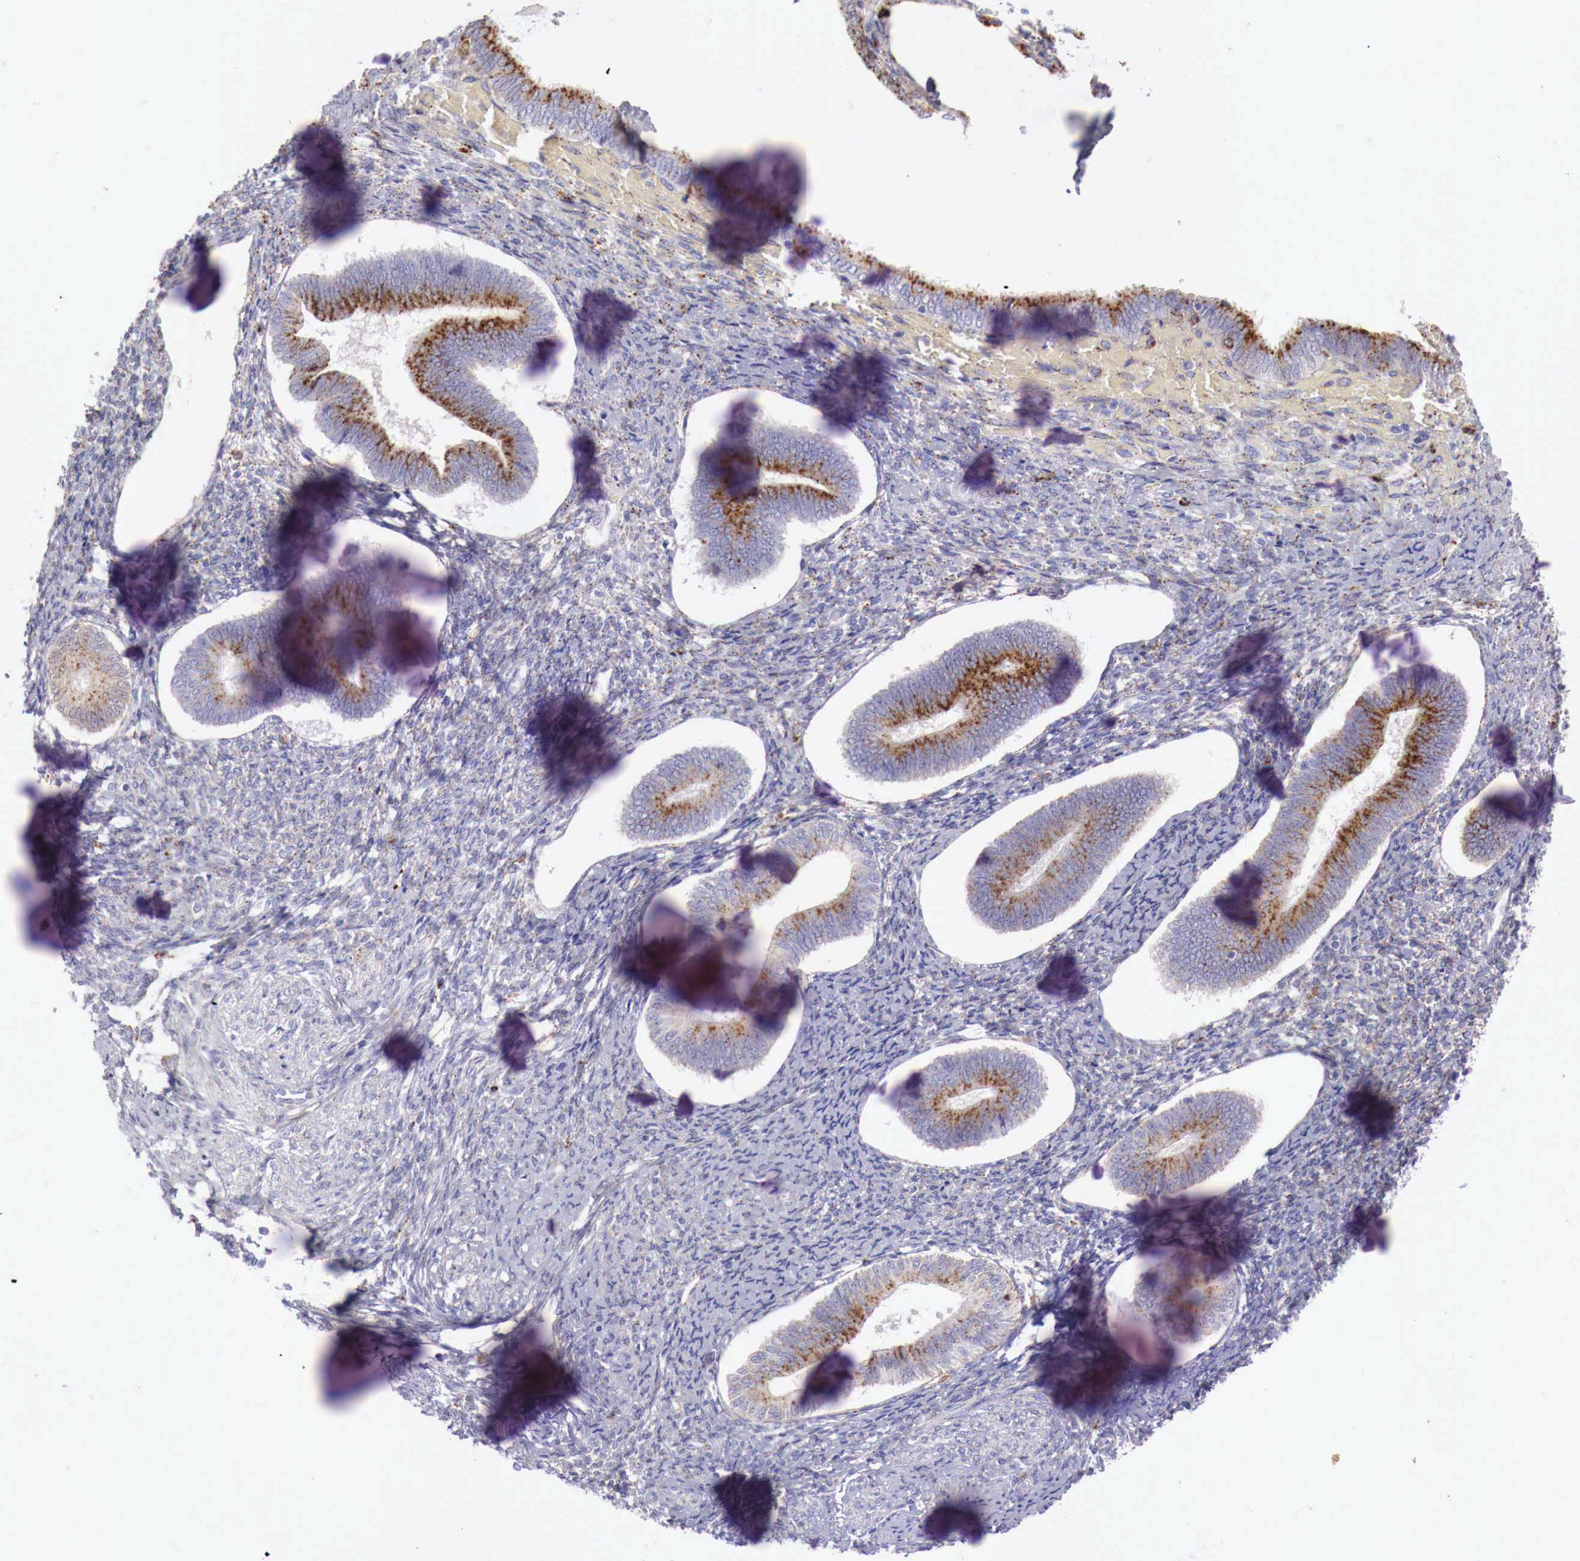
{"staining": {"intensity": "negative", "quantity": "none", "location": "none"}, "tissue": "endometrium", "cell_type": "Cells in endometrial stroma", "image_type": "normal", "snomed": [{"axis": "morphology", "description": "Normal tissue, NOS"}, {"axis": "topography", "description": "Endometrium"}], "caption": "DAB (3,3'-diaminobenzidine) immunohistochemical staining of benign endometrium displays no significant staining in cells in endometrial stroma. Brightfield microscopy of immunohistochemistry stained with DAB (brown) and hematoxylin (blue), captured at high magnification.", "gene": "GLA", "patient": {"sex": "female", "age": 82}}